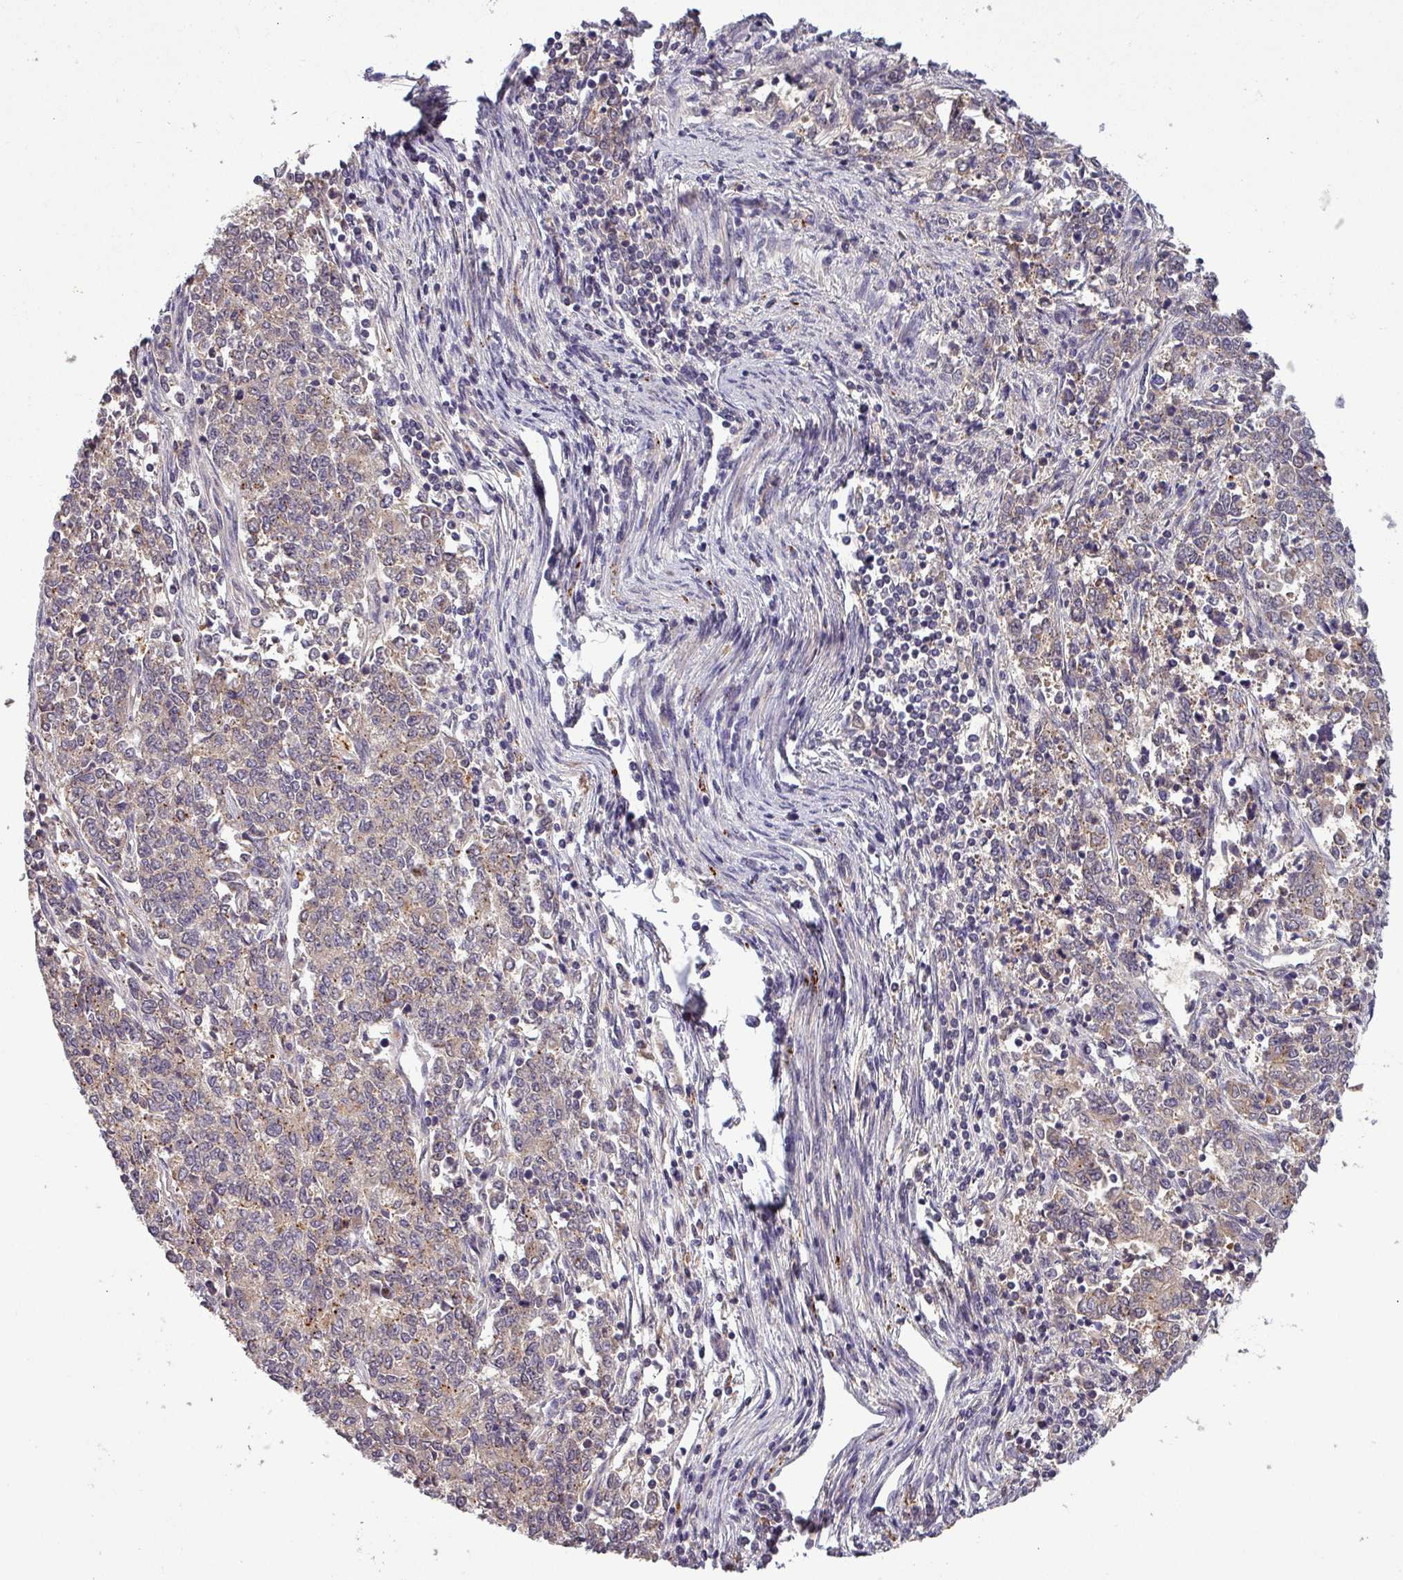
{"staining": {"intensity": "weak", "quantity": "25%-75%", "location": "cytoplasmic/membranous"}, "tissue": "endometrial cancer", "cell_type": "Tumor cells", "image_type": "cancer", "snomed": [{"axis": "morphology", "description": "Adenocarcinoma, NOS"}, {"axis": "topography", "description": "Endometrium"}], "caption": "A high-resolution histopathology image shows immunohistochemistry (IHC) staining of endometrial adenocarcinoma, which shows weak cytoplasmic/membranous expression in about 25%-75% of tumor cells.", "gene": "PUS1", "patient": {"sex": "female", "age": 50}}